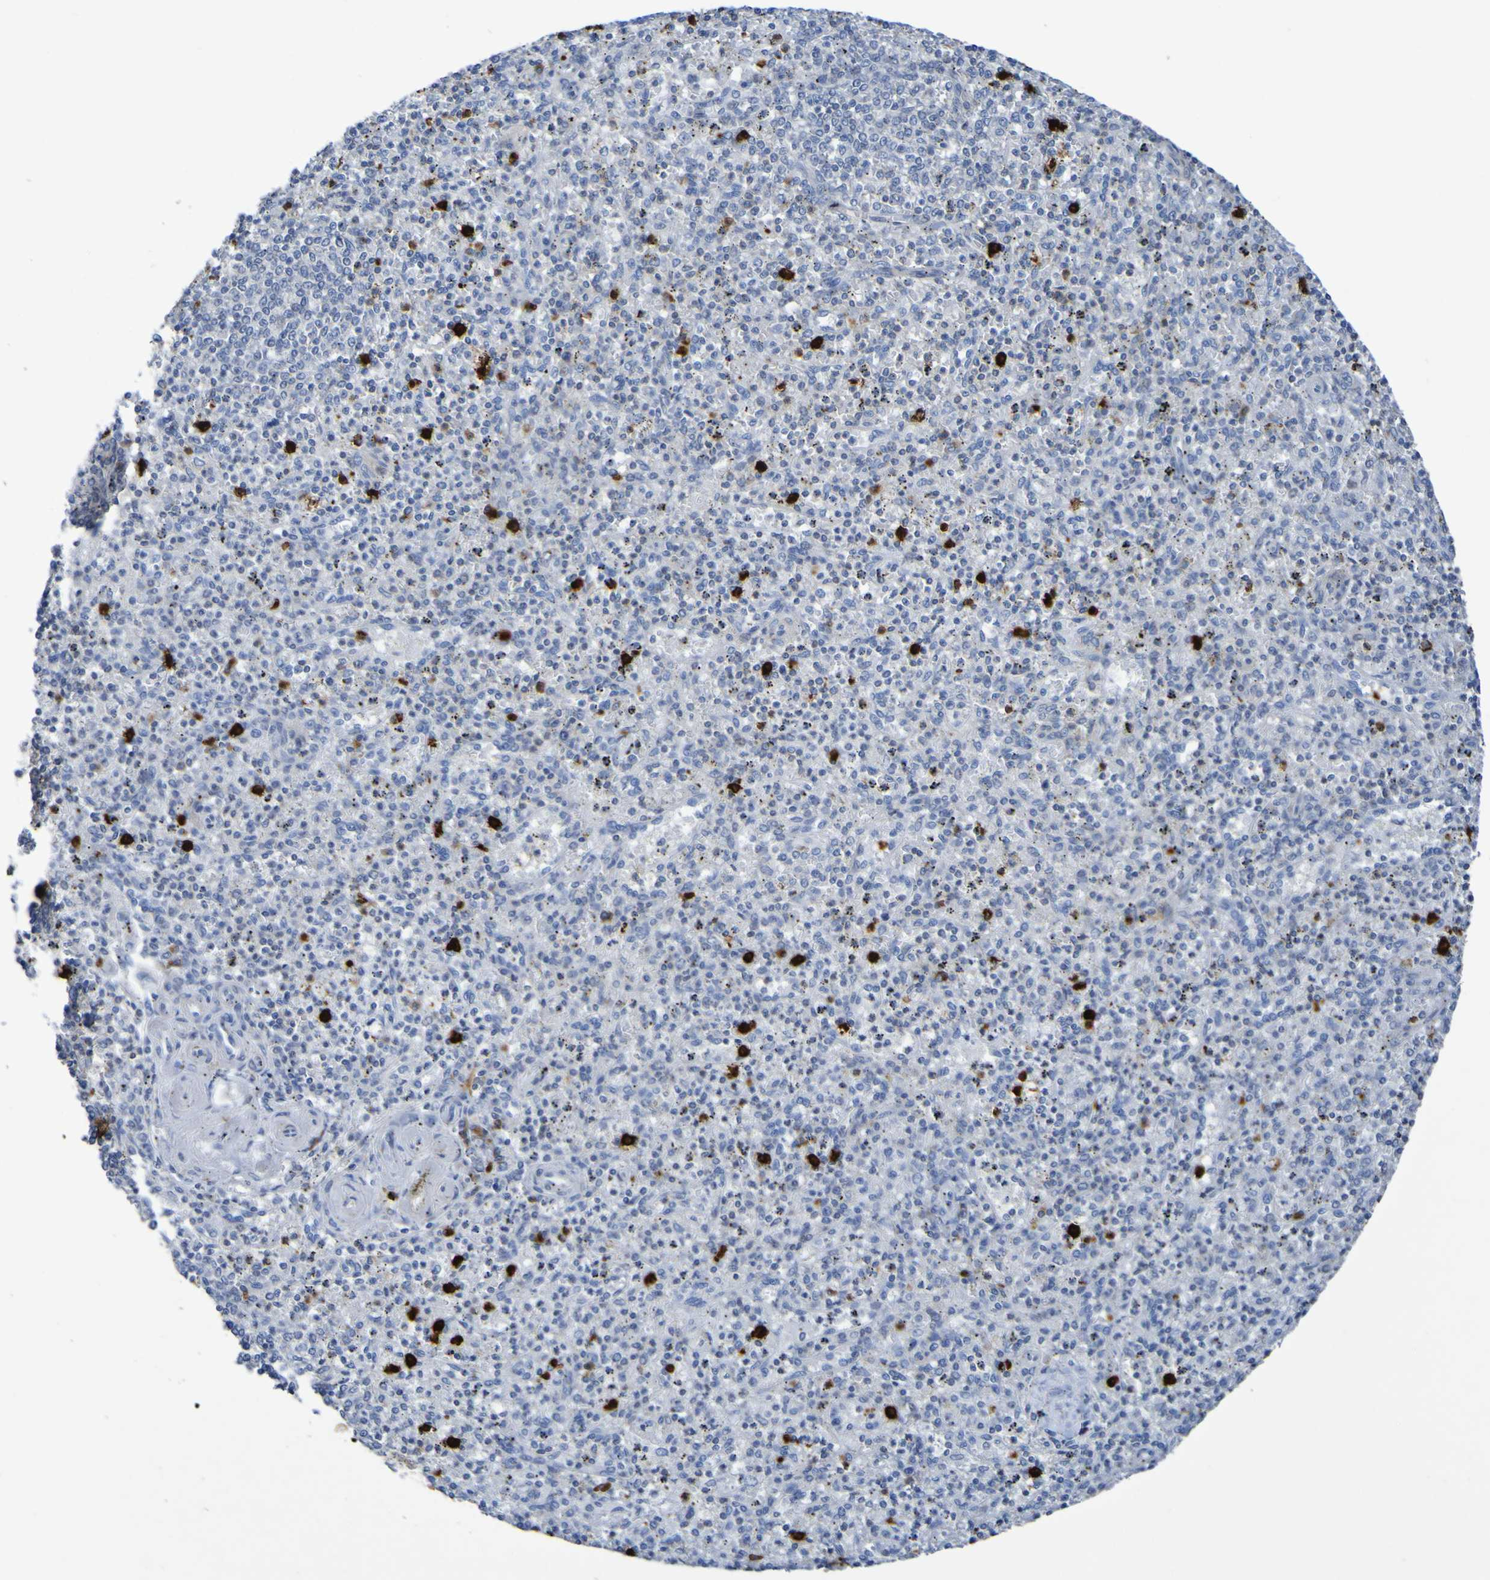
{"staining": {"intensity": "strong", "quantity": "<25%", "location": "cytoplasmic/membranous"}, "tissue": "spleen", "cell_type": "Cells in red pulp", "image_type": "normal", "snomed": [{"axis": "morphology", "description": "Normal tissue, NOS"}, {"axis": "topography", "description": "Spleen"}], "caption": "Benign spleen was stained to show a protein in brown. There is medium levels of strong cytoplasmic/membranous staining in approximately <25% of cells in red pulp.", "gene": "C11orf24", "patient": {"sex": "male", "age": 72}}